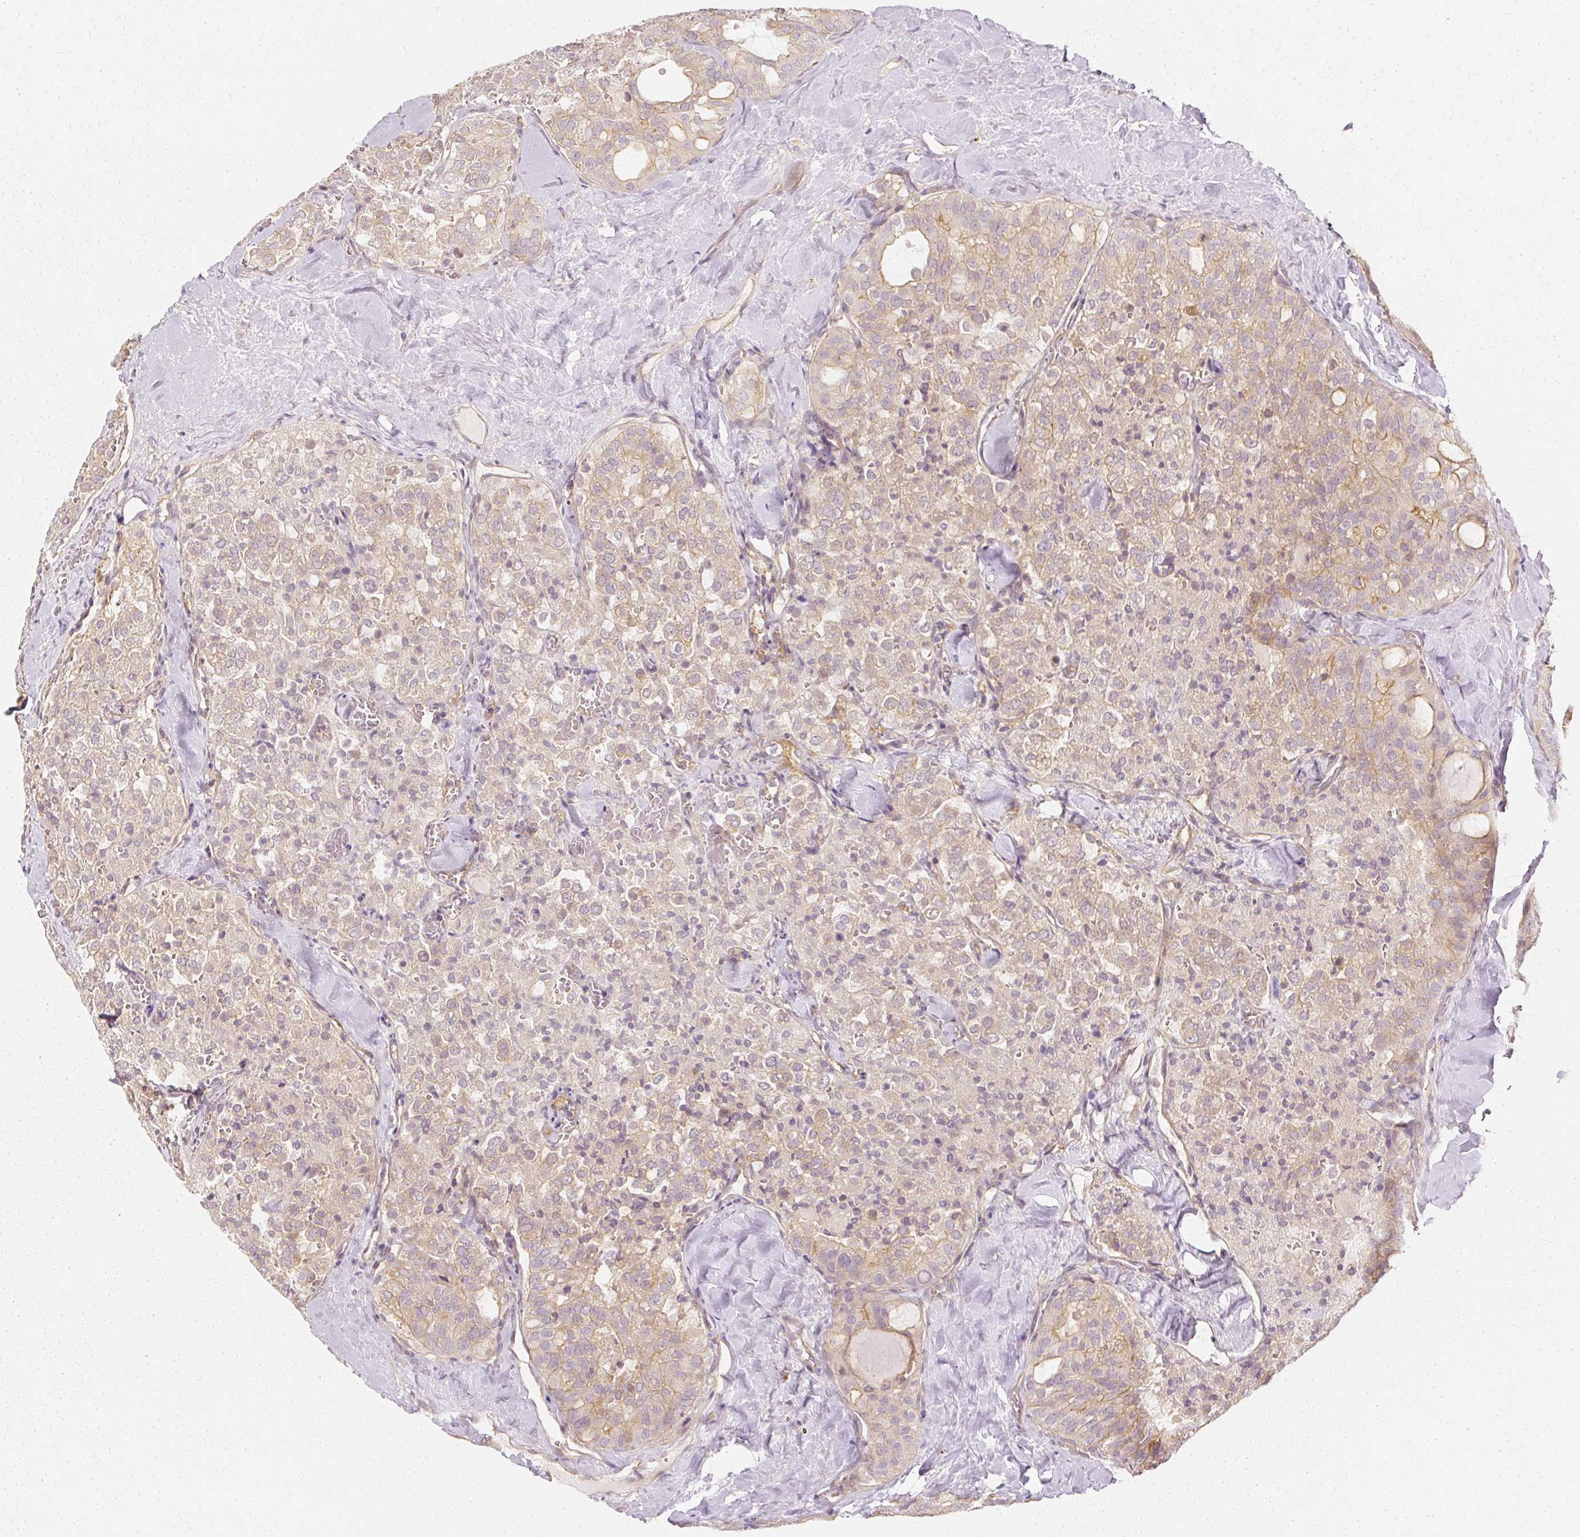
{"staining": {"intensity": "weak", "quantity": "<25%", "location": "cytoplasmic/membranous"}, "tissue": "thyroid cancer", "cell_type": "Tumor cells", "image_type": "cancer", "snomed": [{"axis": "morphology", "description": "Follicular adenoma carcinoma, NOS"}, {"axis": "topography", "description": "Thyroid gland"}], "caption": "There is no significant positivity in tumor cells of thyroid cancer. (DAB immunohistochemistry visualized using brightfield microscopy, high magnification).", "gene": "GNAQ", "patient": {"sex": "male", "age": 75}}